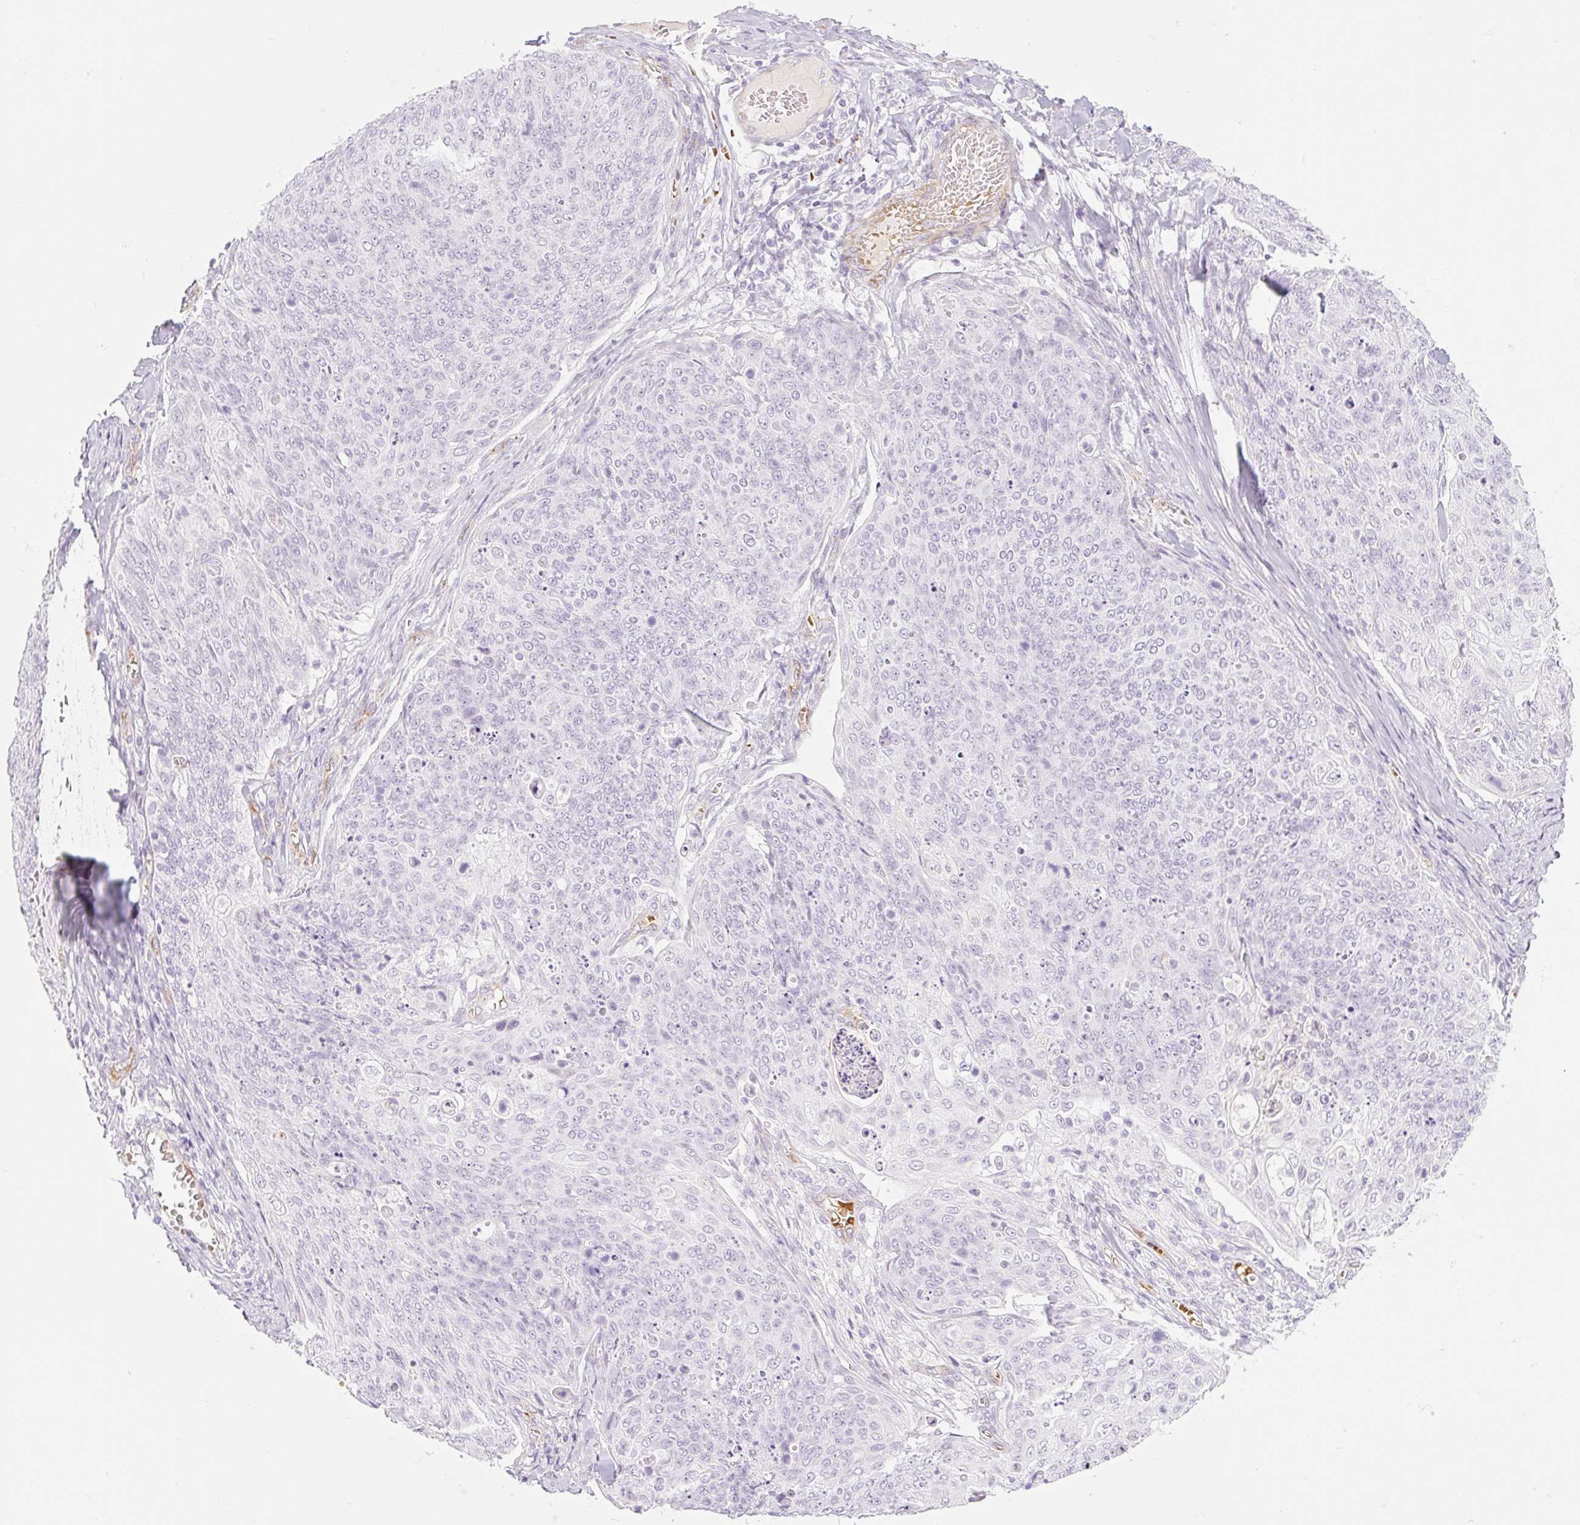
{"staining": {"intensity": "negative", "quantity": "none", "location": "none"}, "tissue": "skin cancer", "cell_type": "Tumor cells", "image_type": "cancer", "snomed": [{"axis": "morphology", "description": "Squamous cell carcinoma, NOS"}, {"axis": "topography", "description": "Skin"}, {"axis": "topography", "description": "Vulva"}], "caption": "A photomicrograph of human skin cancer is negative for staining in tumor cells.", "gene": "TAF1L", "patient": {"sex": "female", "age": 85}}